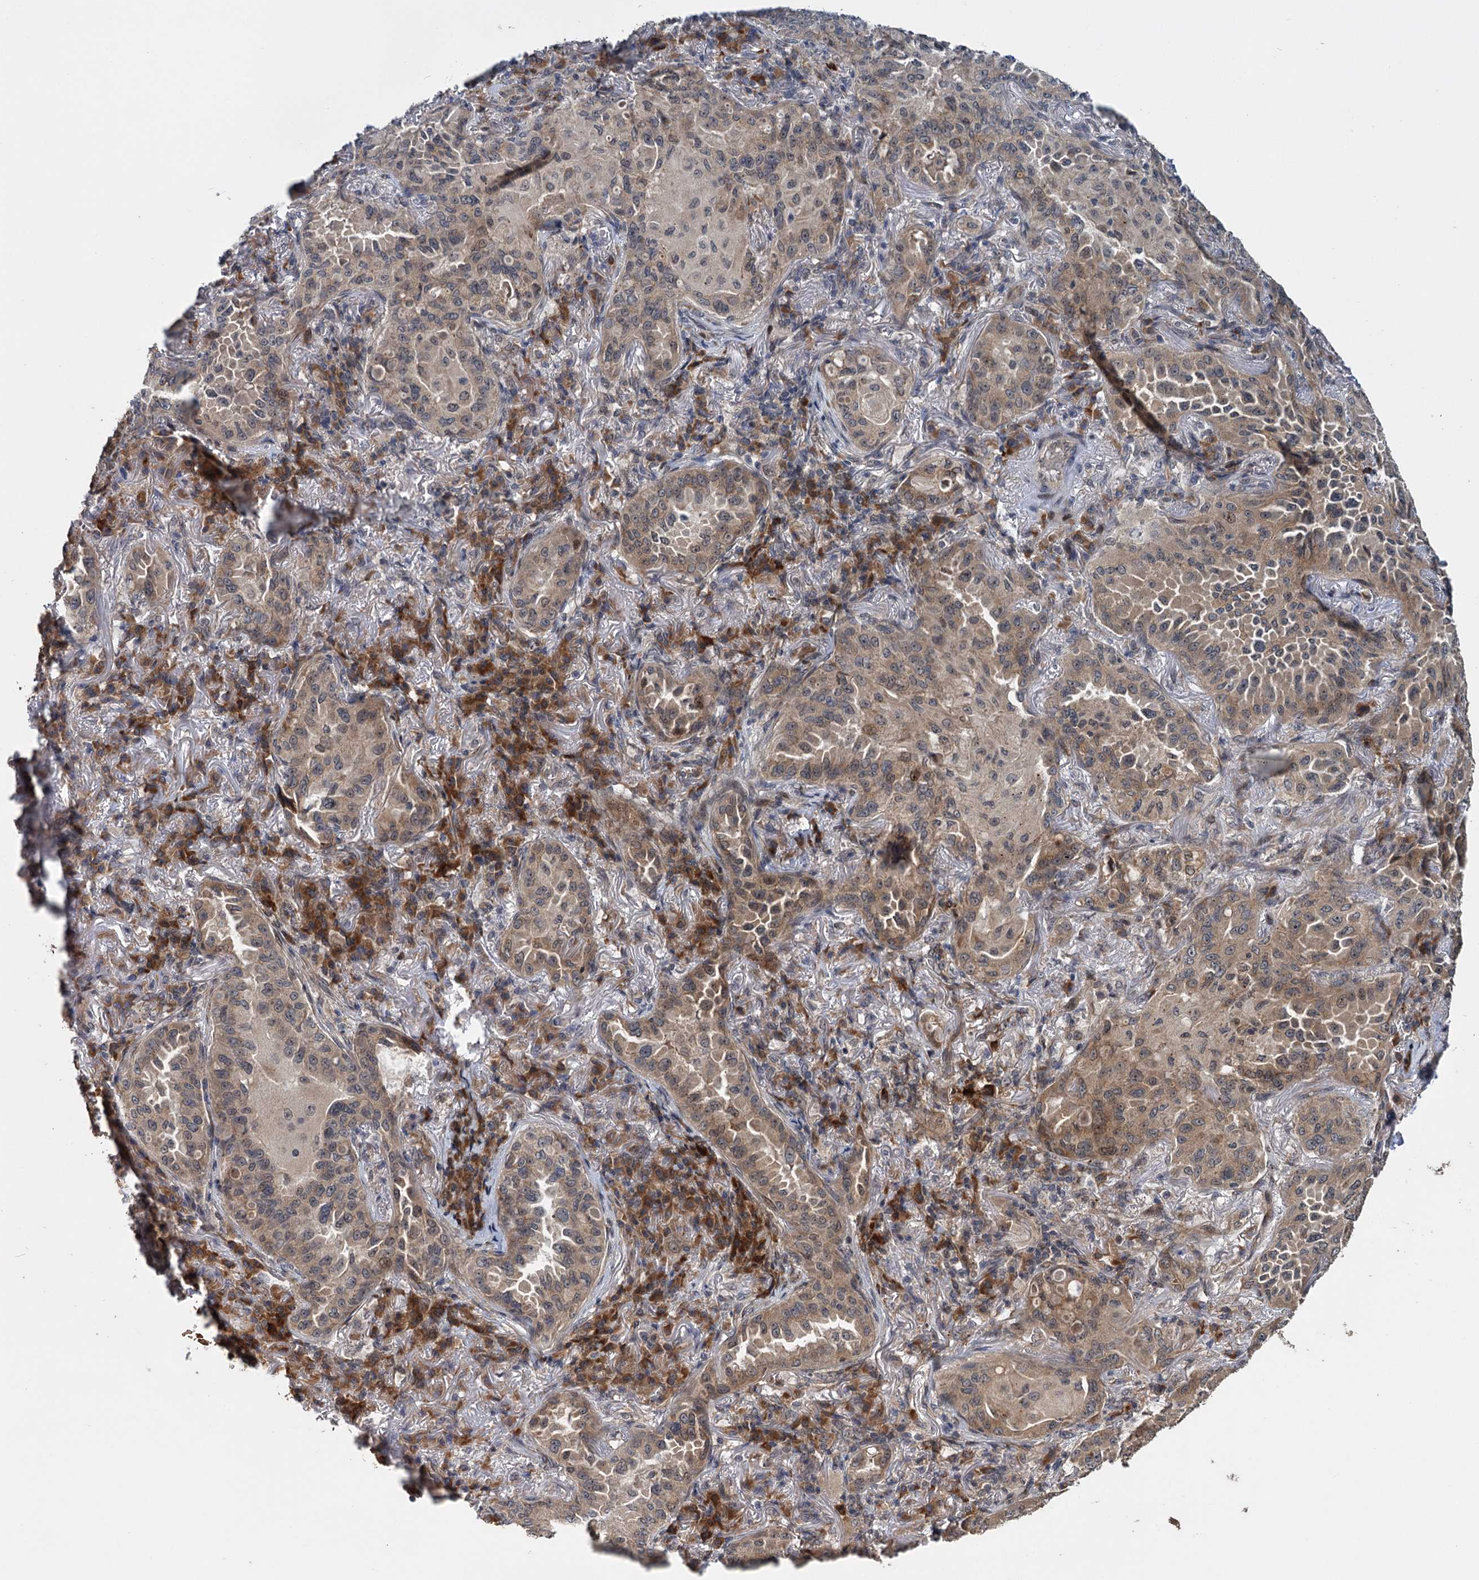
{"staining": {"intensity": "weak", "quantity": "25%-75%", "location": "cytoplasmic/membranous"}, "tissue": "lung cancer", "cell_type": "Tumor cells", "image_type": "cancer", "snomed": [{"axis": "morphology", "description": "Adenocarcinoma, NOS"}, {"axis": "topography", "description": "Lung"}], "caption": "High-magnification brightfield microscopy of adenocarcinoma (lung) stained with DAB (brown) and counterstained with hematoxylin (blue). tumor cells exhibit weak cytoplasmic/membranous expression is present in about25%-75% of cells.", "gene": "KANSL2", "patient": {"sex": "female", "age": 69}}